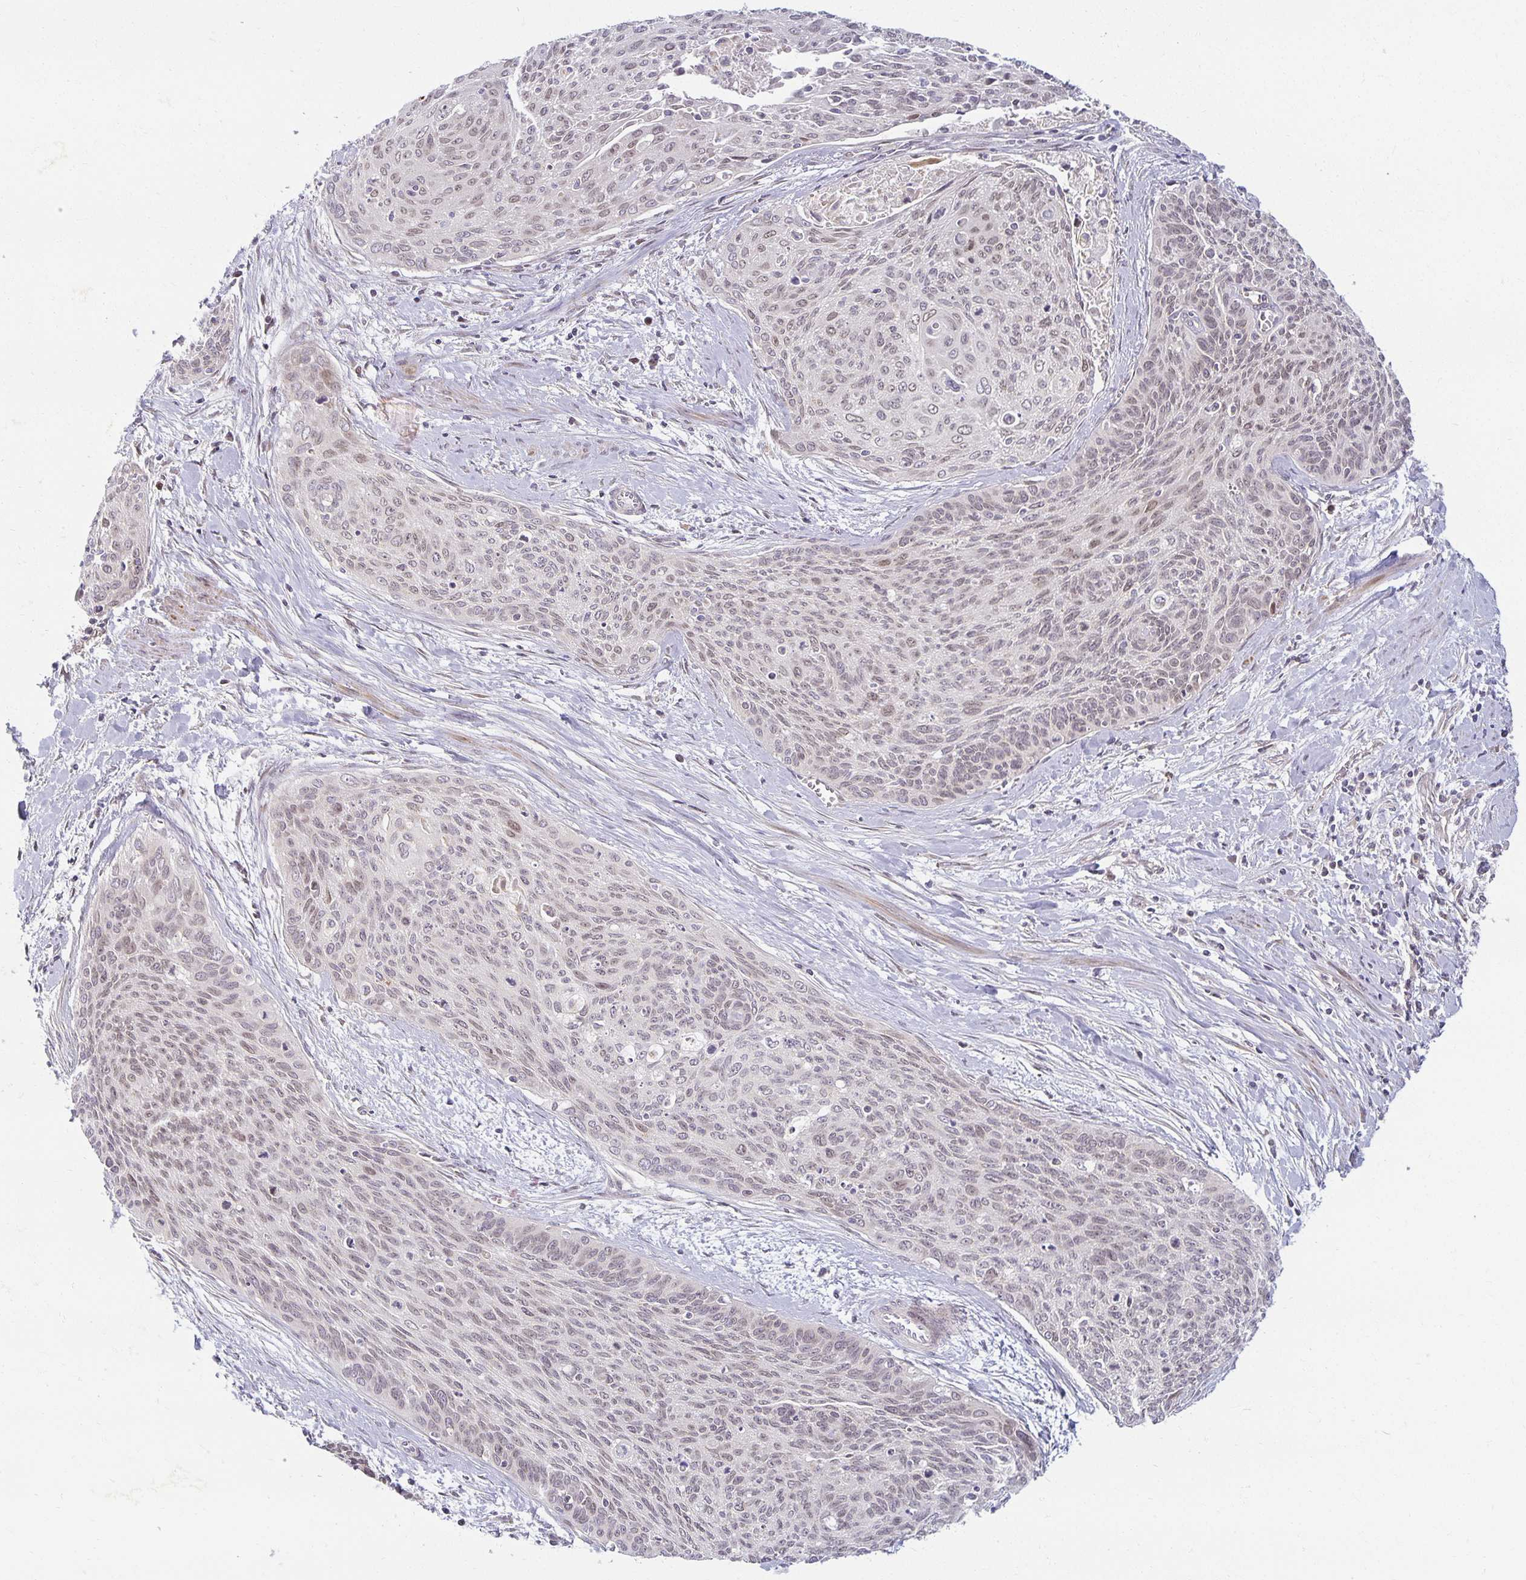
{"staining": {"intensity": "weak", "quantity": "25%-75%", "location": "nuclear"}, "tissue": "cervical cancer", "cell_type": "Tumor cells", "image_type": "cancer", "snomed": [{"axis": "morphology", "description": "Squamous cell carcinoma, NOS"}, {"axis": "topography", "description": "Cervix"}], "caption": "Human cervical cancer (squamous cell carcinoma) stained with a protein marker displays weak staining in tumor cells.", "gene": "EHF", "patient": {"sex": "female", "age": 55}}